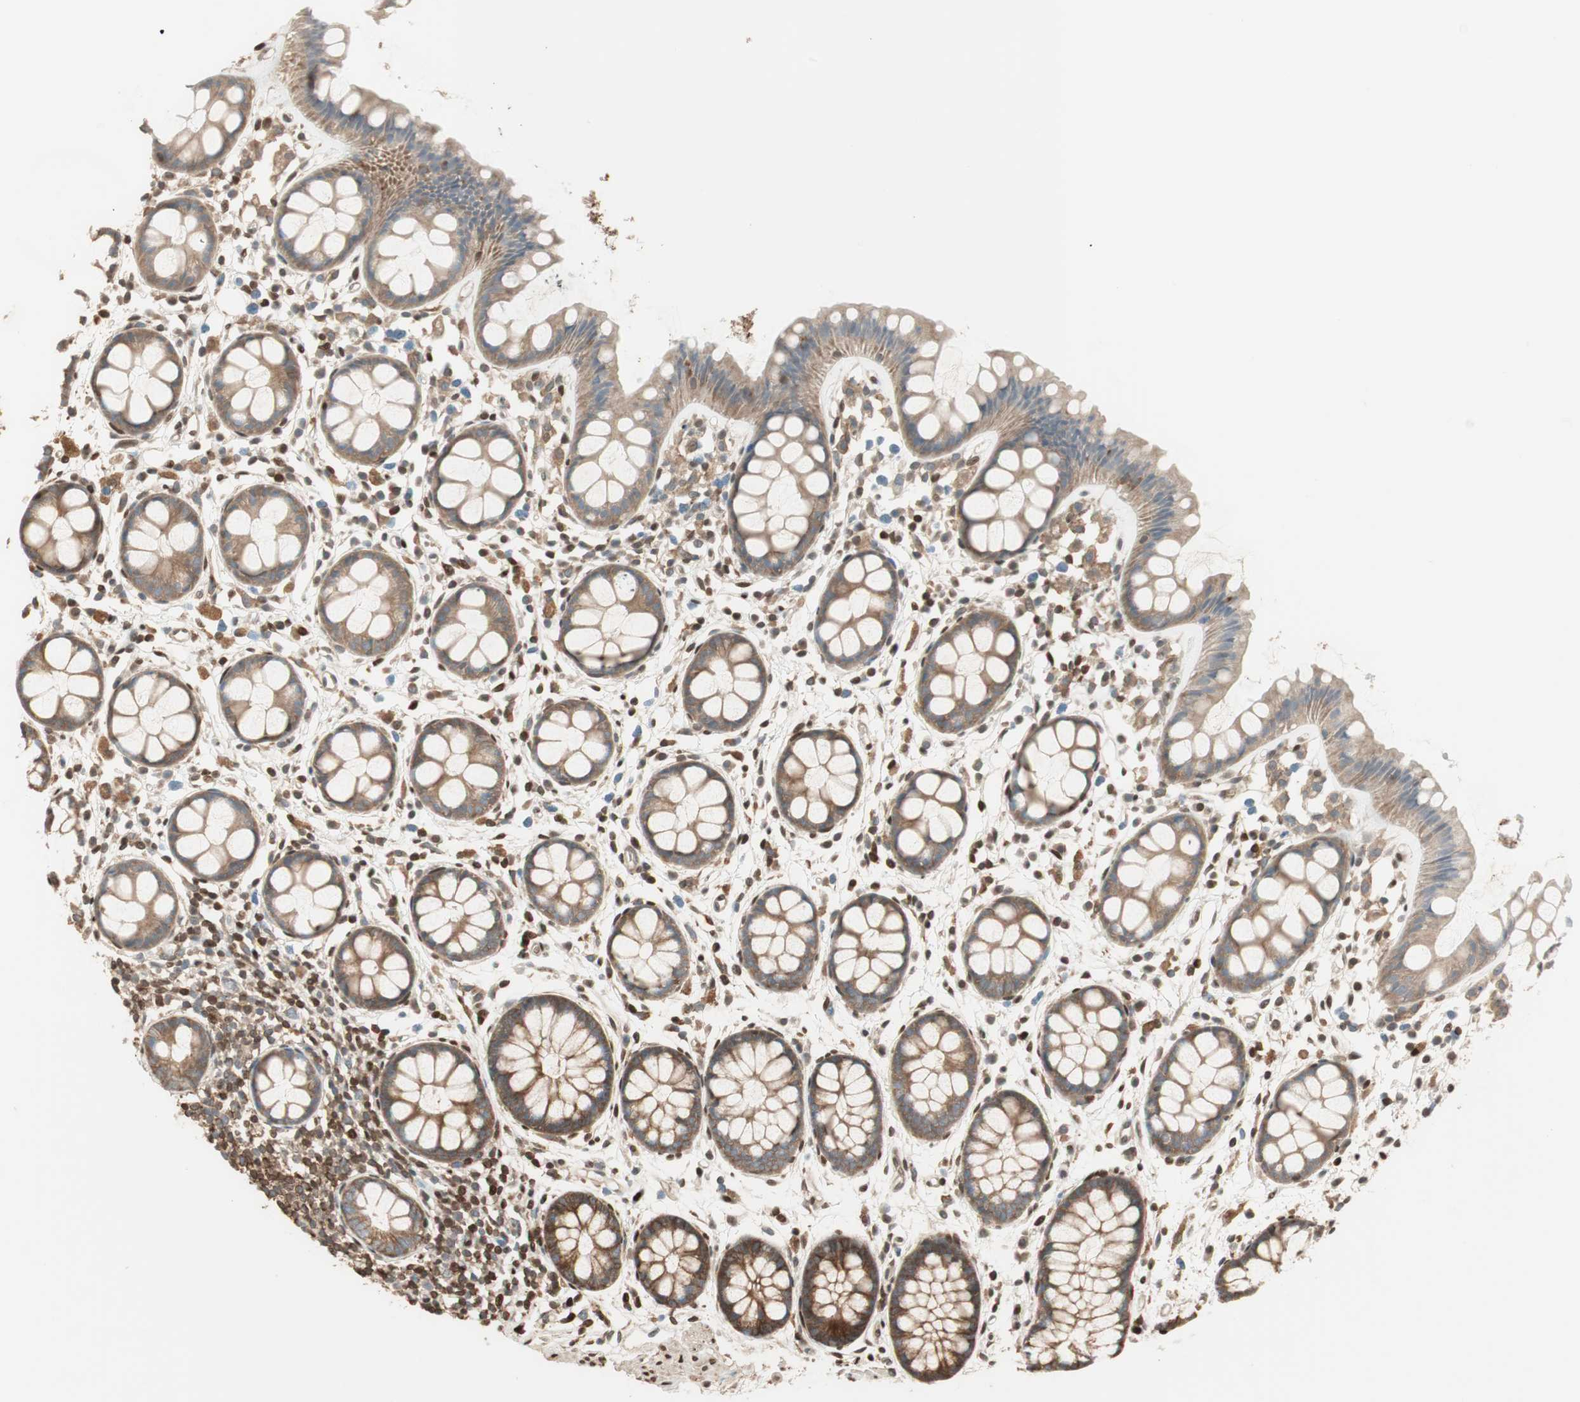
{"staining": {"intensity": "strong", "quantity": ">75%", "location": "cytoplasmic/membranous"}, "tissue": "rectum", "cell_type": "Glandular cells", "image_type": "normal", "snomed": [{"axis": "morphology", "description": "Normal tissue, NOS"}, {"axis": "topography", "description": "Rectum"}], "caption": "About >75% of glandular cells in normal human rectum reveal strong cytoplasmic/membranous protein expression as visualized by brown immunohistochemical staining.", "gene": "BIN1", "patient": {"sex": "female", "age": 66}}